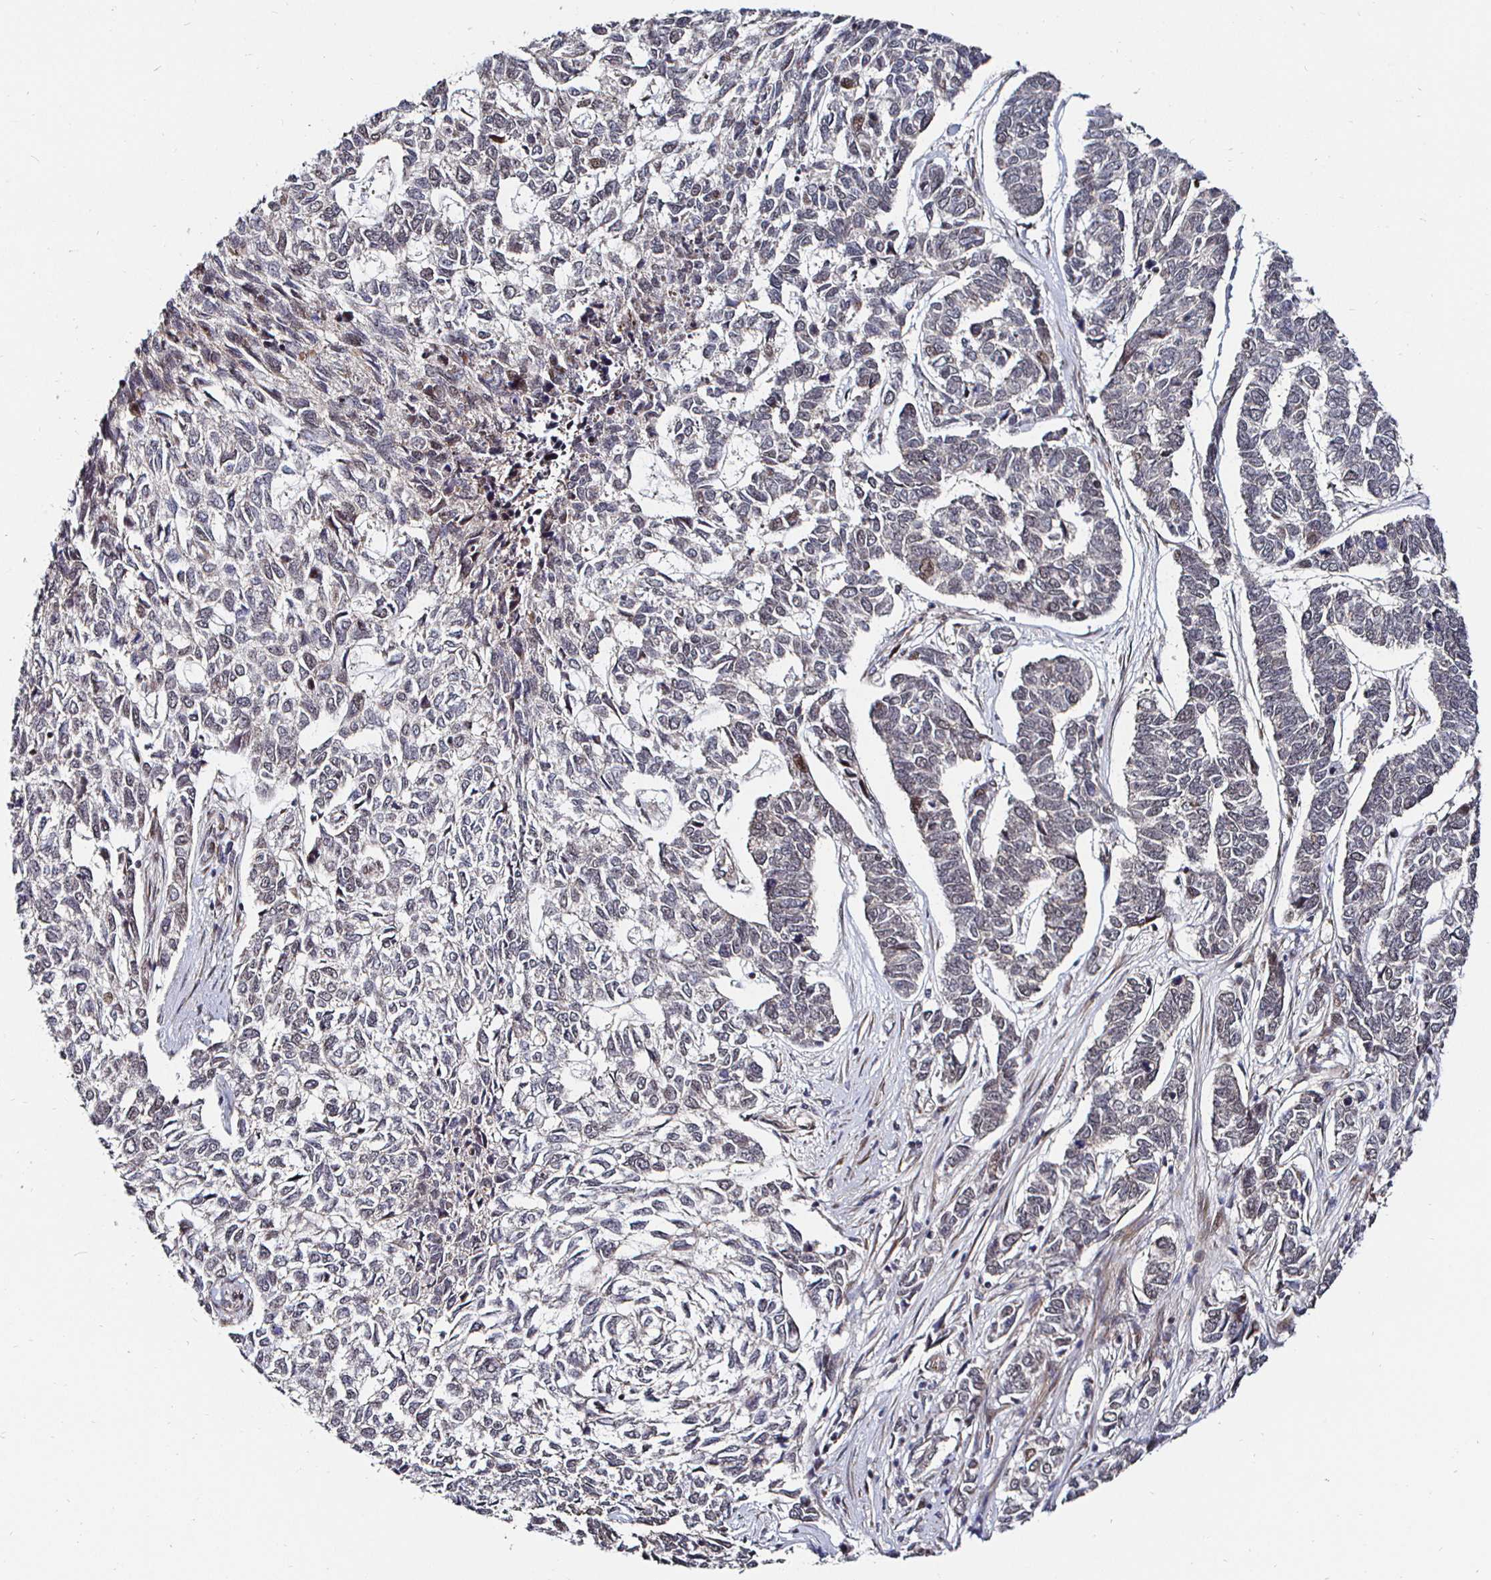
{"staining": {"intensity": "negative", "quantity": "none", "location": "none"}, "tissue": "skin cancer", "cell_type": "Tumor cells", "image_type": "cancer", "snomed": [{"axis": "morphology", "description": "Basal cell carcinoma"}, {"axis": "topography", "description": "Skin"}], "caption": "High magnification brightfield microscopy of skin cancer stained with DAB (brown) and counterstained with hematoxylin (blue): tumor cells show no significant staining. Nuclei are stained in blue.", "gene": "TBKBP1", "patient": {"sex": "female", "age": 65}}